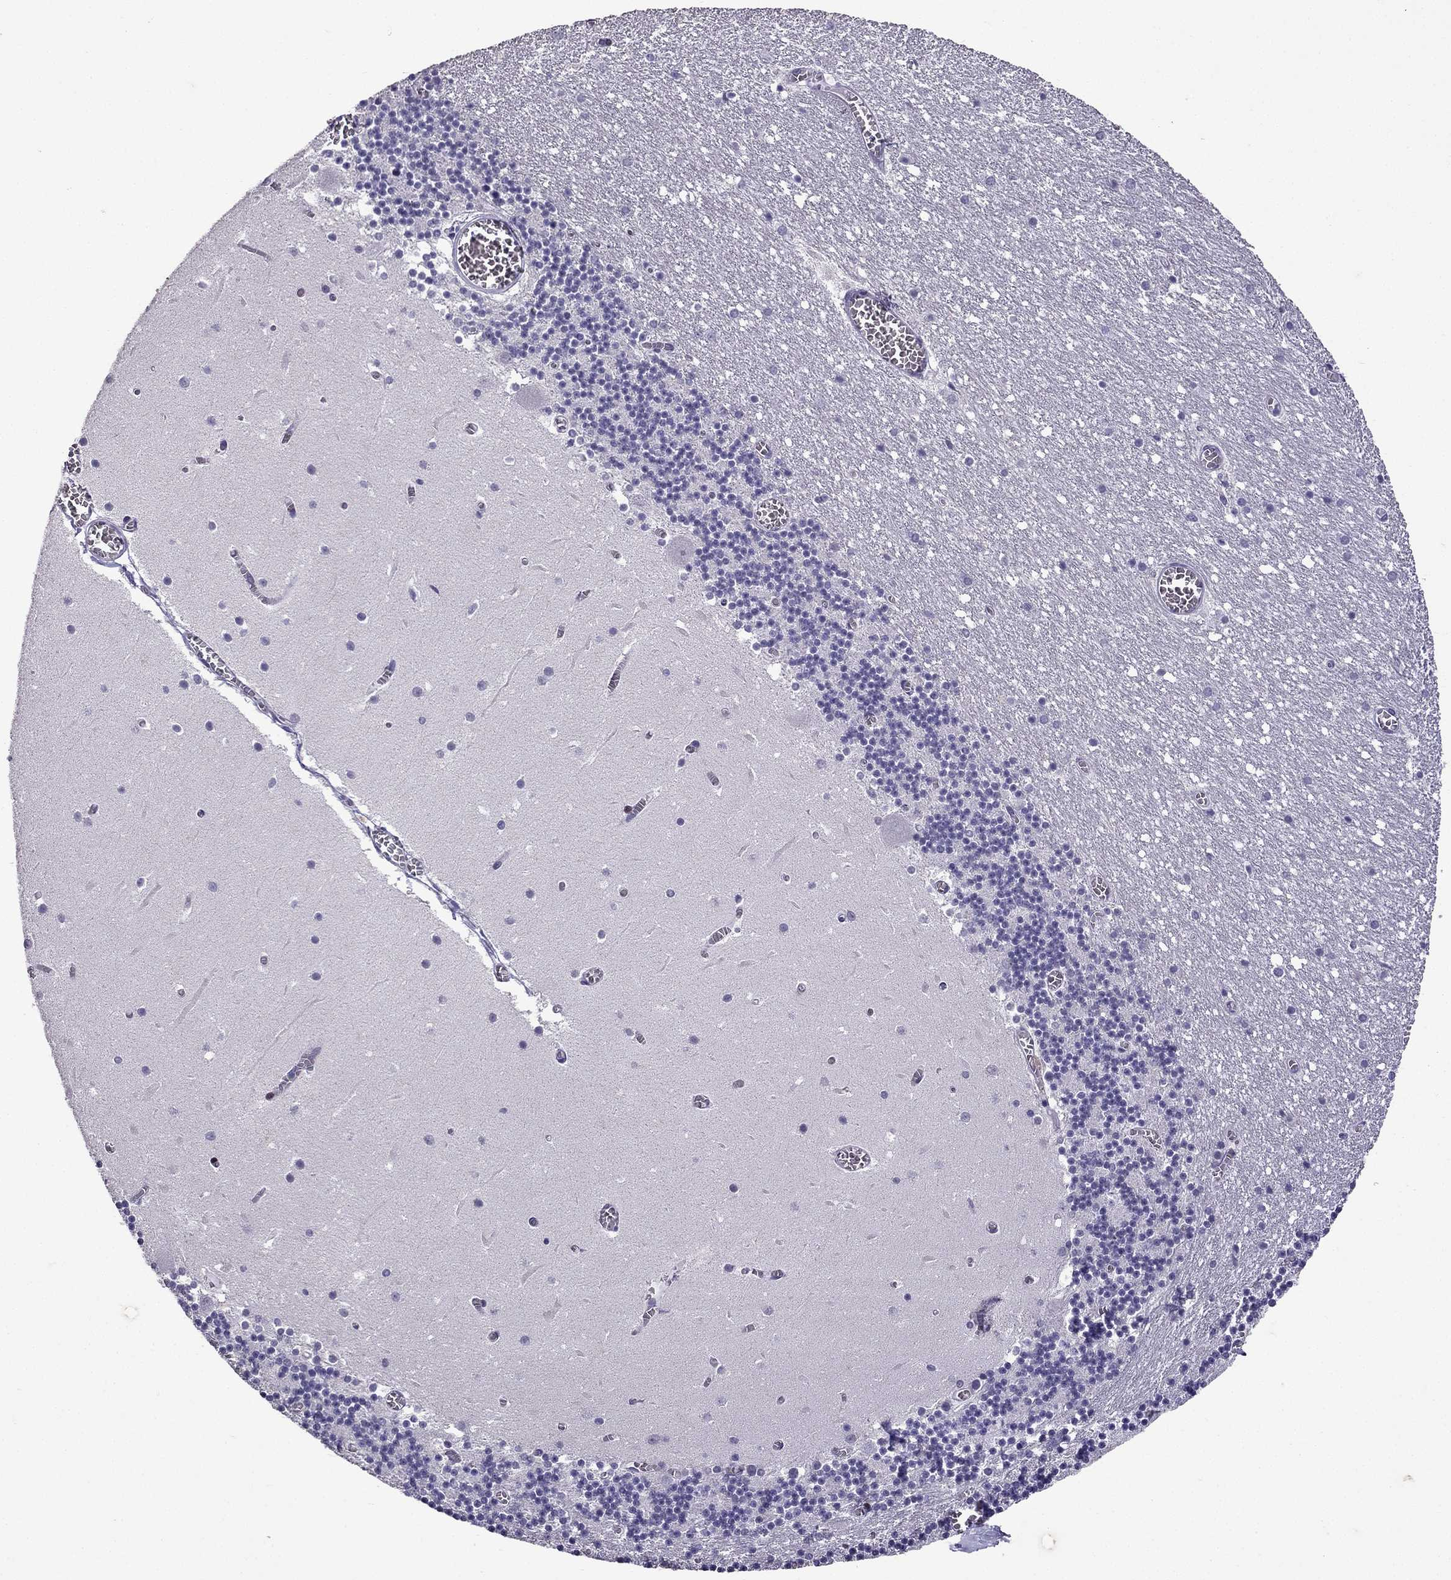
{"staining": {"intensity": "negative", "quantity": "none", "location": "none"}, "tissue": "cerebellum", "cell_type": "Cells in granular layer", "image_type": "normal", "snomed": [{"axis": "morphology", "description": "Normal tissue, NOS"}, {"axis": "topography", "description": "Cerebellum"}], "caption": "IHC histopathology image of unremarkable cerebellum: human cerebellum stained with DAB displays no significant protein expression in cells in granular layer. The staining was performed using DAB to visualize the protein expression in brown, while the nuclei were stained in blue with hematoxylin (Magnification: 20x).", "gene": "TTN", "patient": {"sex": "female", "age": 28}}